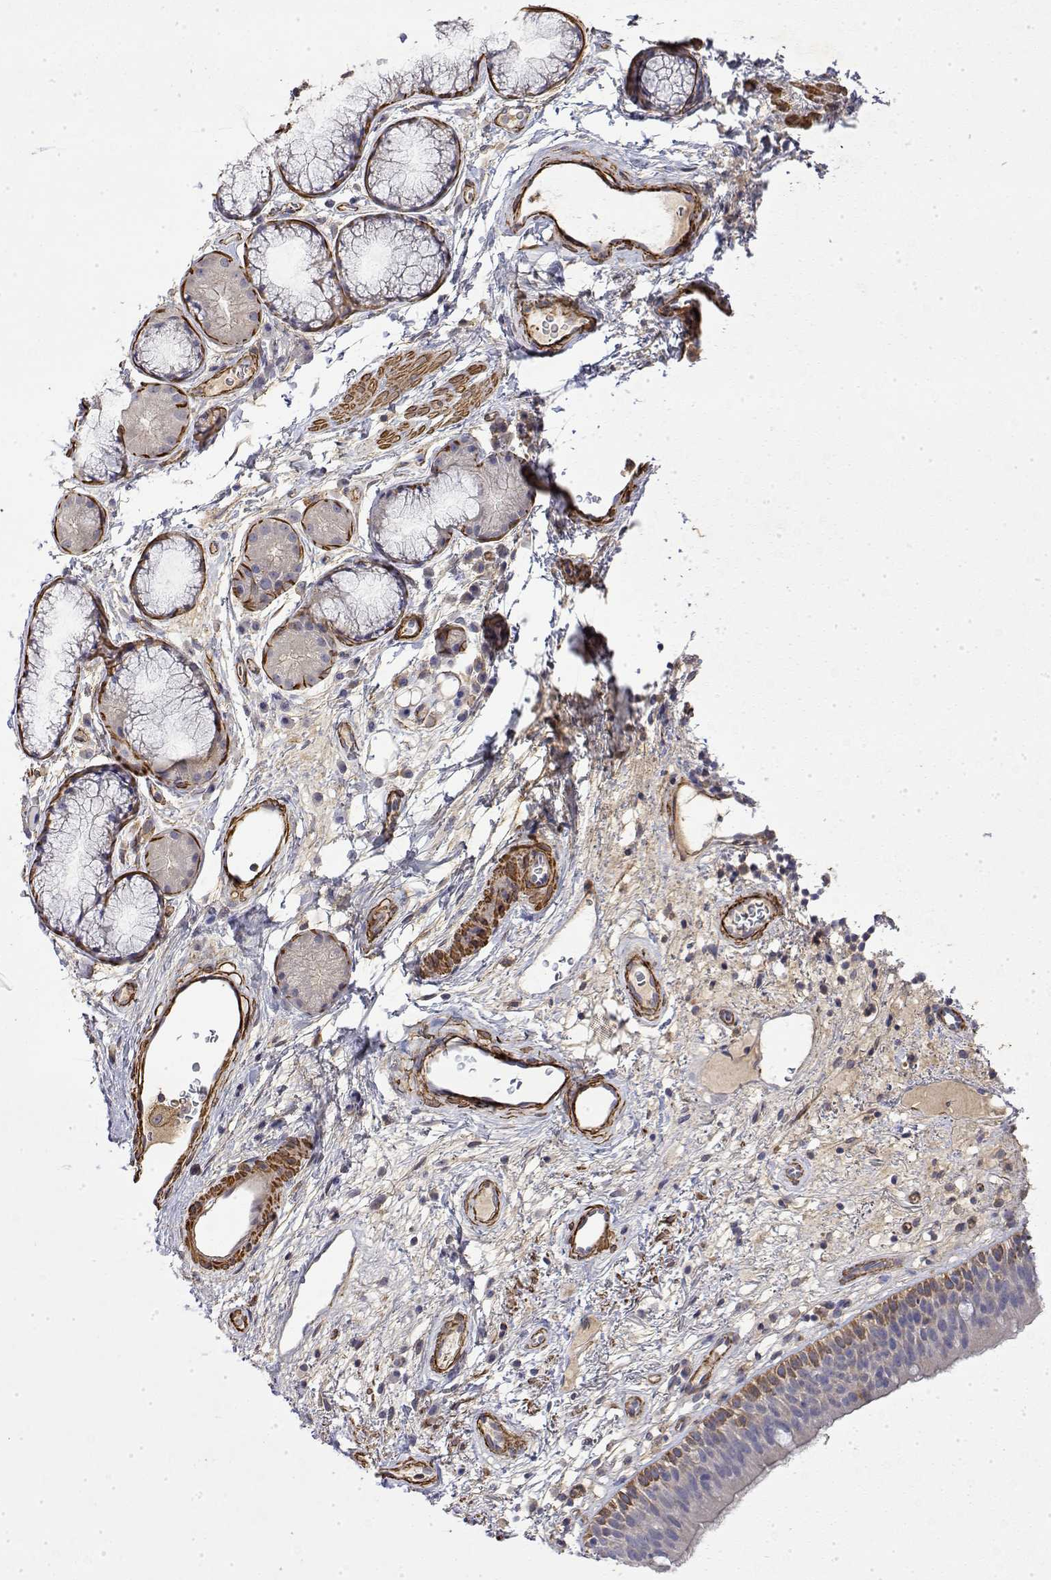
{"staining": {"intensity": "moderate", "quantity": "<25%", "location": "cytoplasmic/membranous"}, "tissue": "bronchus", "cell_type": "Respiratory epithelial cells", "image_type": "normal", "snomed": [{"axis": "morphology", "description": "Normal tissue, NOS"}, {"axis": "topography", "description": "Cartilage tissue"}, {"axis": "topography", "description": "Bronchus"}], "caption": "Brown immunohistochemical staining in benign human bronchus reveals moderate cytoplasmic/membranous expression in approximately <25% of respiratory epithelial cells.", "gene": "SOWAHD", "patient": {"sex": "male", "age": 58}}